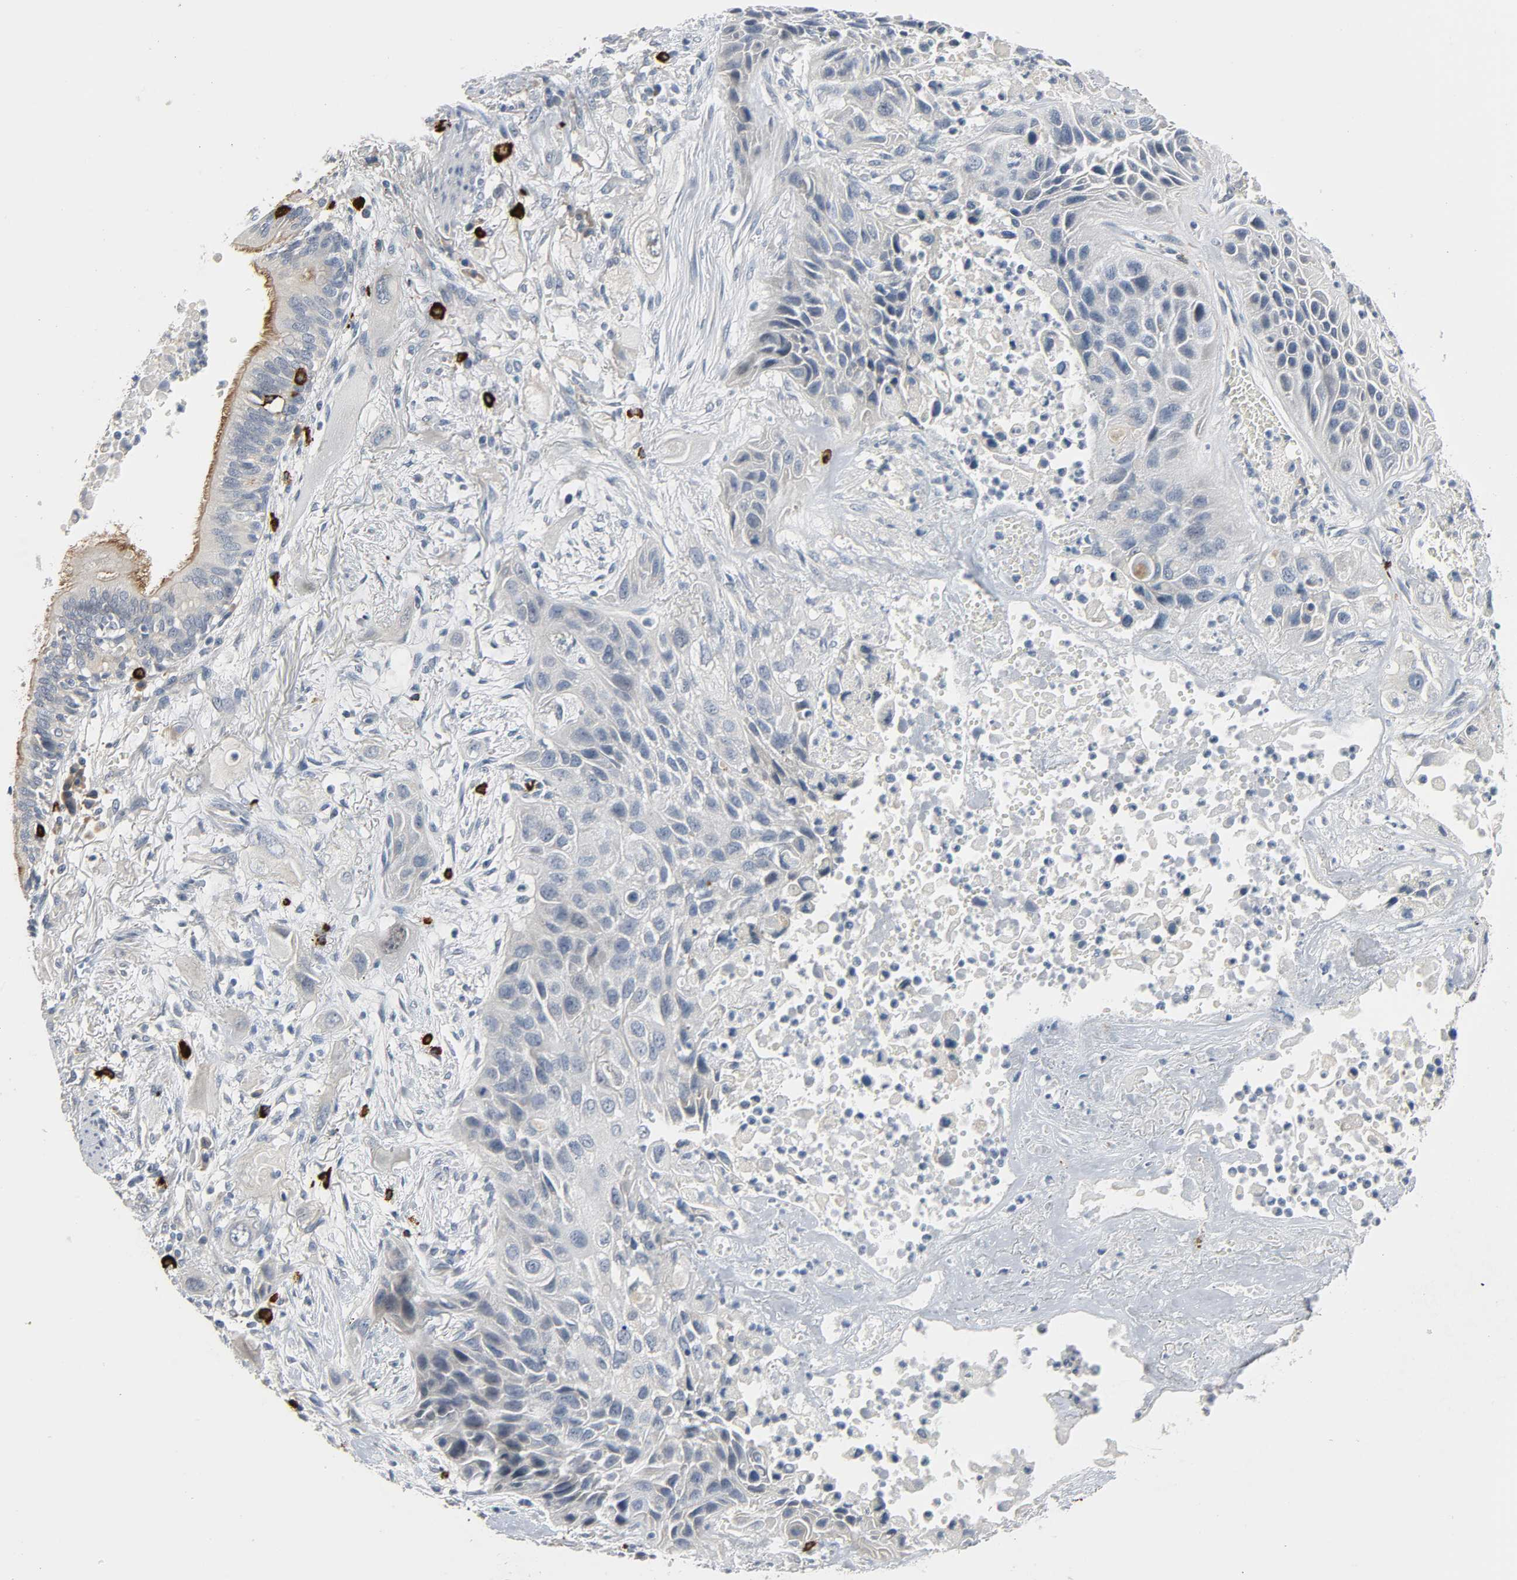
{"staining": {"intensity": "negative", "quantity": "none", "location": "none"}, "tissue": "lung cancer", "cell_type": "Tumor cells", "image_type": "cancer", "snomed": [{"axis": "morphology", "description": "Squamous cell carcinoma, NOS"}, {"axis": "topography", "description": "Lung"}], "caption": "Photomicrograph shows no protein positivity in tumor cells of lung cancer tissue.", "gene": "LIMCH1", "patient": {"sex": "female", "age": 76}}